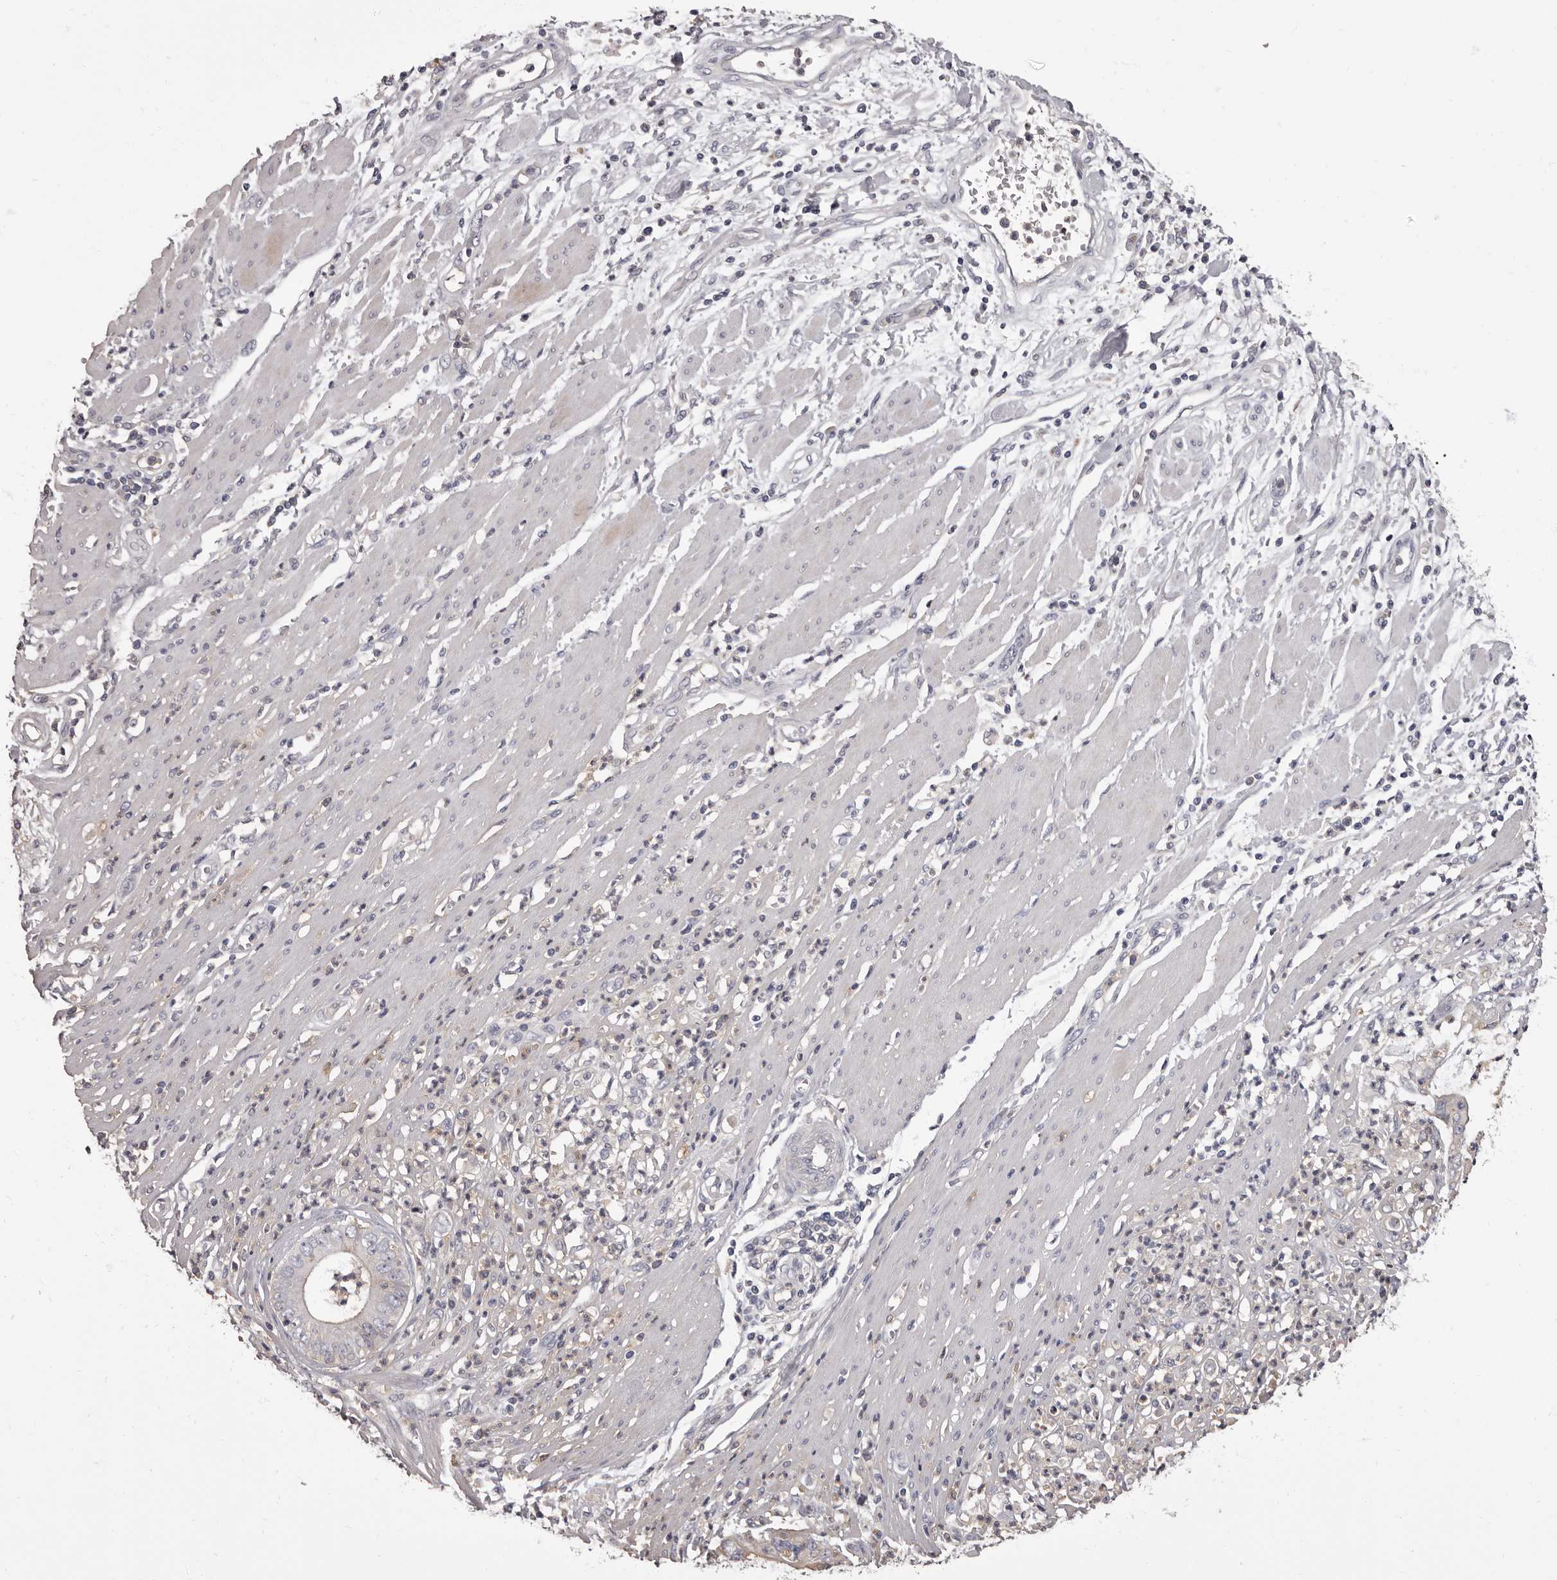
{"staining": {"intensity": "negative", "quantity": "none", "location": "none"}, "tissue": "pancreatic cancer", "cell_type": "Tumor cells", "image_type": "cancer", "snomed": [{"axis": "morphology", "description": "Adenocarcinoma, NOS"}, {"axis": "topography", "description": "Pancreas"}], "caption": "IHC histopathology image of neoplastic tissue: pancreatic cancer stained with DAB reveals no significant protein staining in tumor cells. (Immunohistochemistry (ihc), brightfield microscopy, high magnification).", "gene": "APEH", "patient": {"sex": "male", "age": 69}}